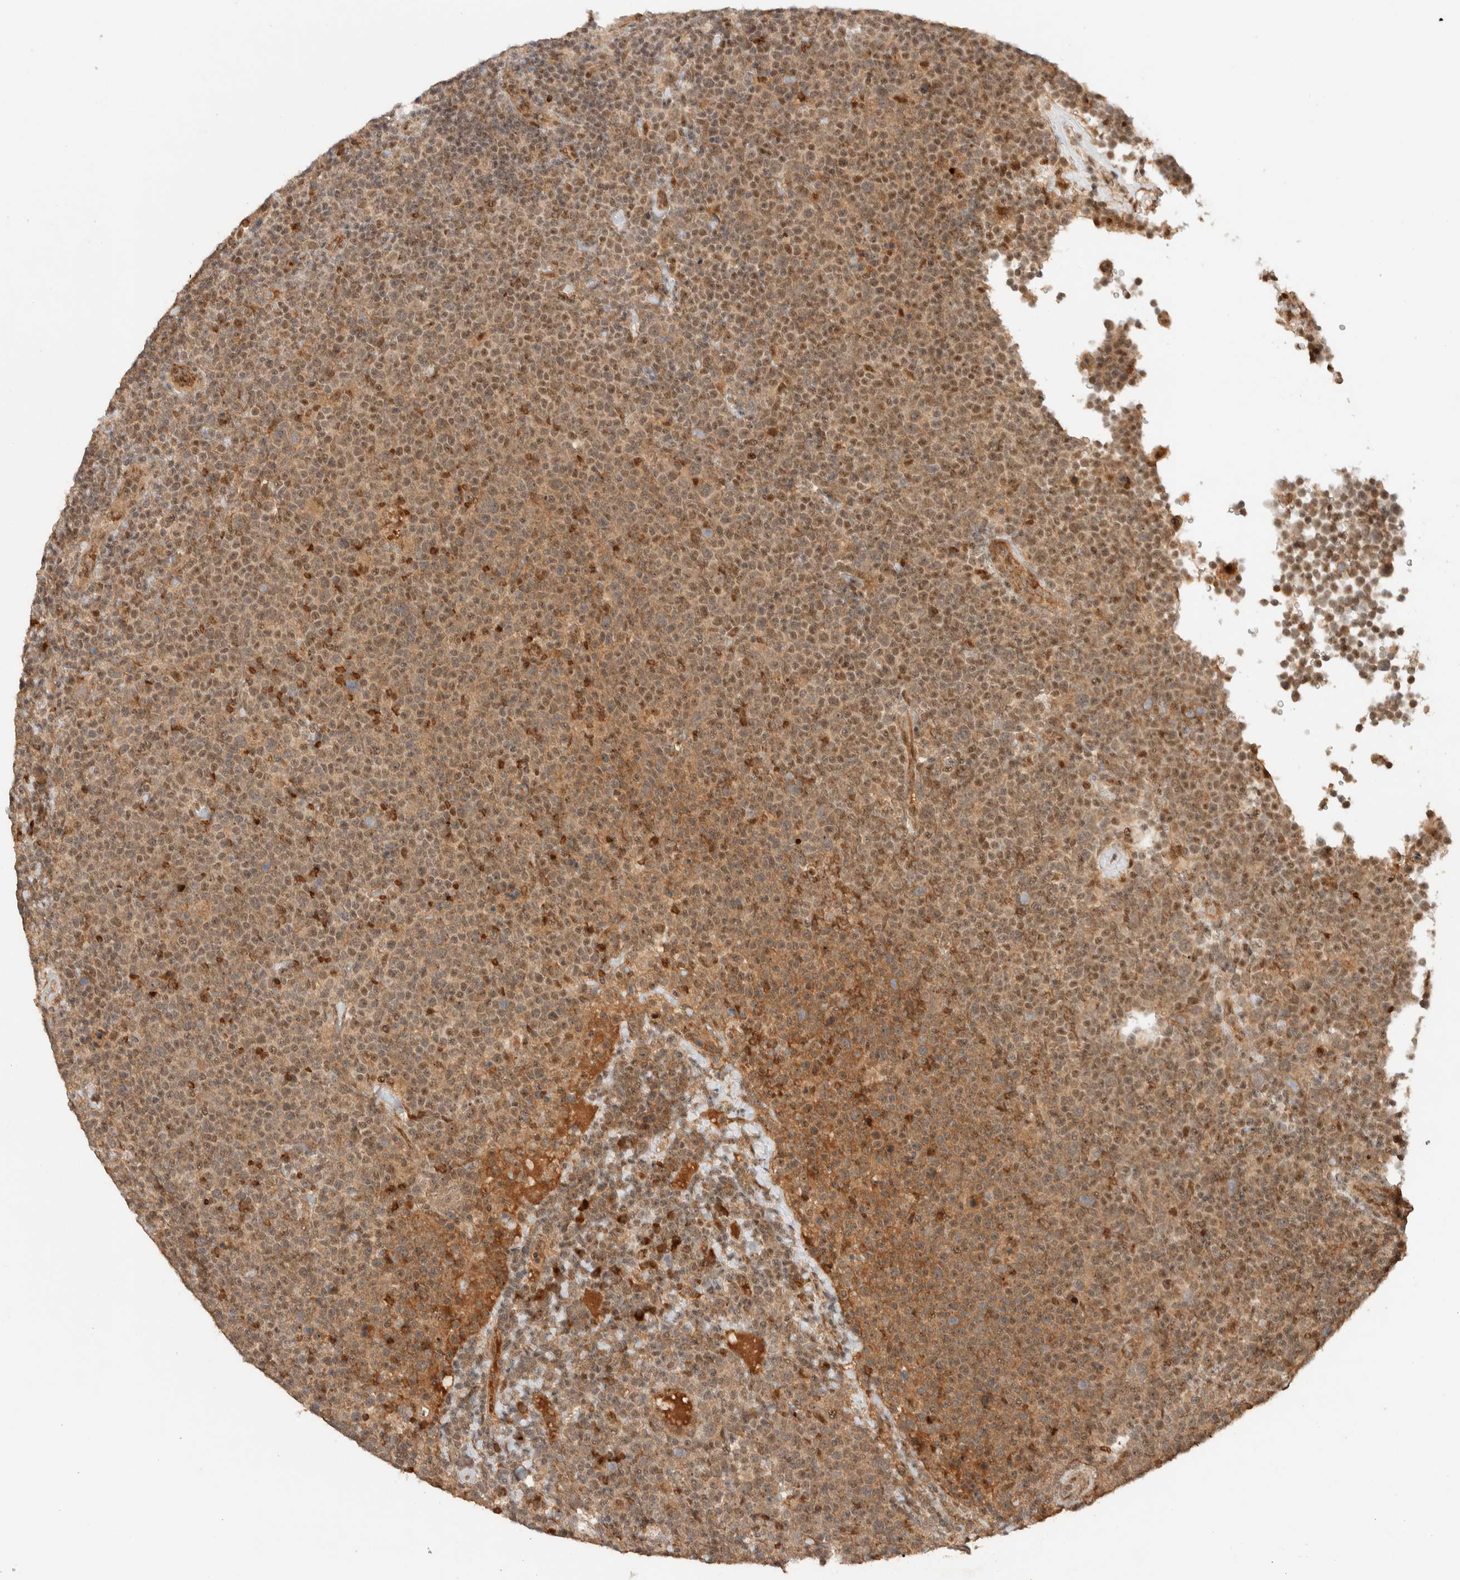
{"staining": {"intensity": "moderate", "quantity": ">75%", "location": "cytoplasmic/membranous,nuclear"}, "tissue": "lymphoma", "cell_type": "Tumor cells", "image_type": "cancer", "snomed": [{"axis": "morphology", "description": "Malignant lymphoma, non-Hodgkin's type, High grade"}, {"axis": "topography", "description": "Lymph node"}], "caption": "This histopathology image displays immunohistochemistry (IHC) staining of high-grade malignant lymphoma, non-Hodgkin's type, with medium moderate cytoplasmic/membranous and nuclear expression in about >75% of tumor cells.", "gene": "ZBTB2", "patient": {"sex": "male", "age": 61}}